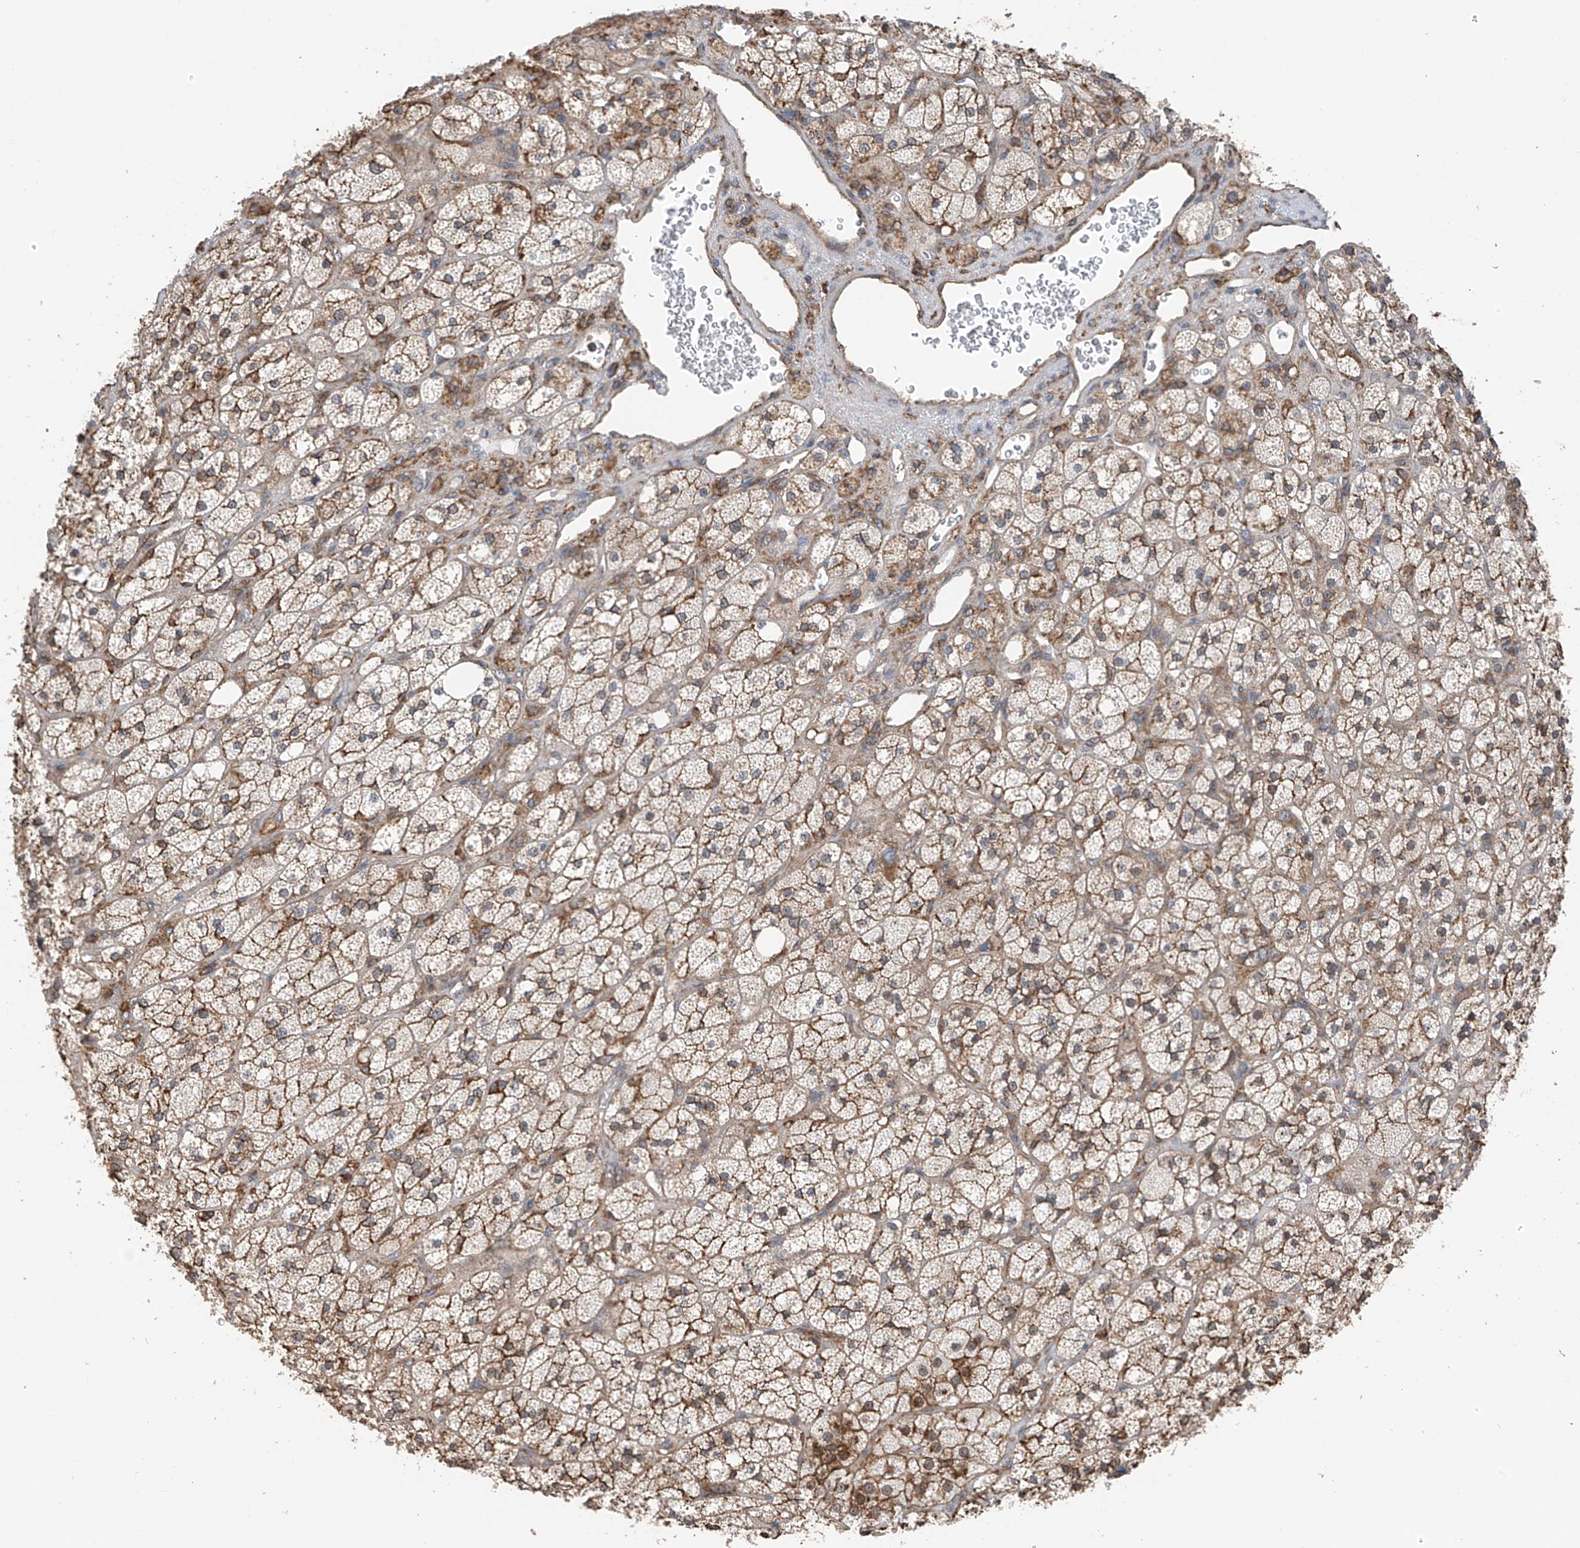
{"staining": {"intensity": "moderate", "quantity": ">75%", "location": "cytoplasmic/membranous,nuclear"}, "tissue": "adrenal gland", "cell_type": "Glandular cells", "image_type": "normal", "snomed": [{"axis": "morphology", "description": "Normal tissue, NOS"}, {"axis": "topography", "description": "Adrenal gland"}], "caption": "A micrograph of human adrenal gland stained for a protein reveals moderate cytoplasmic/membranous,nuclear brown staining in glandular cells. (IHC, brightfield microscopy, high magnification).", "gene": "ZNF189", "patient": {"sex": "male", "age": 61}}